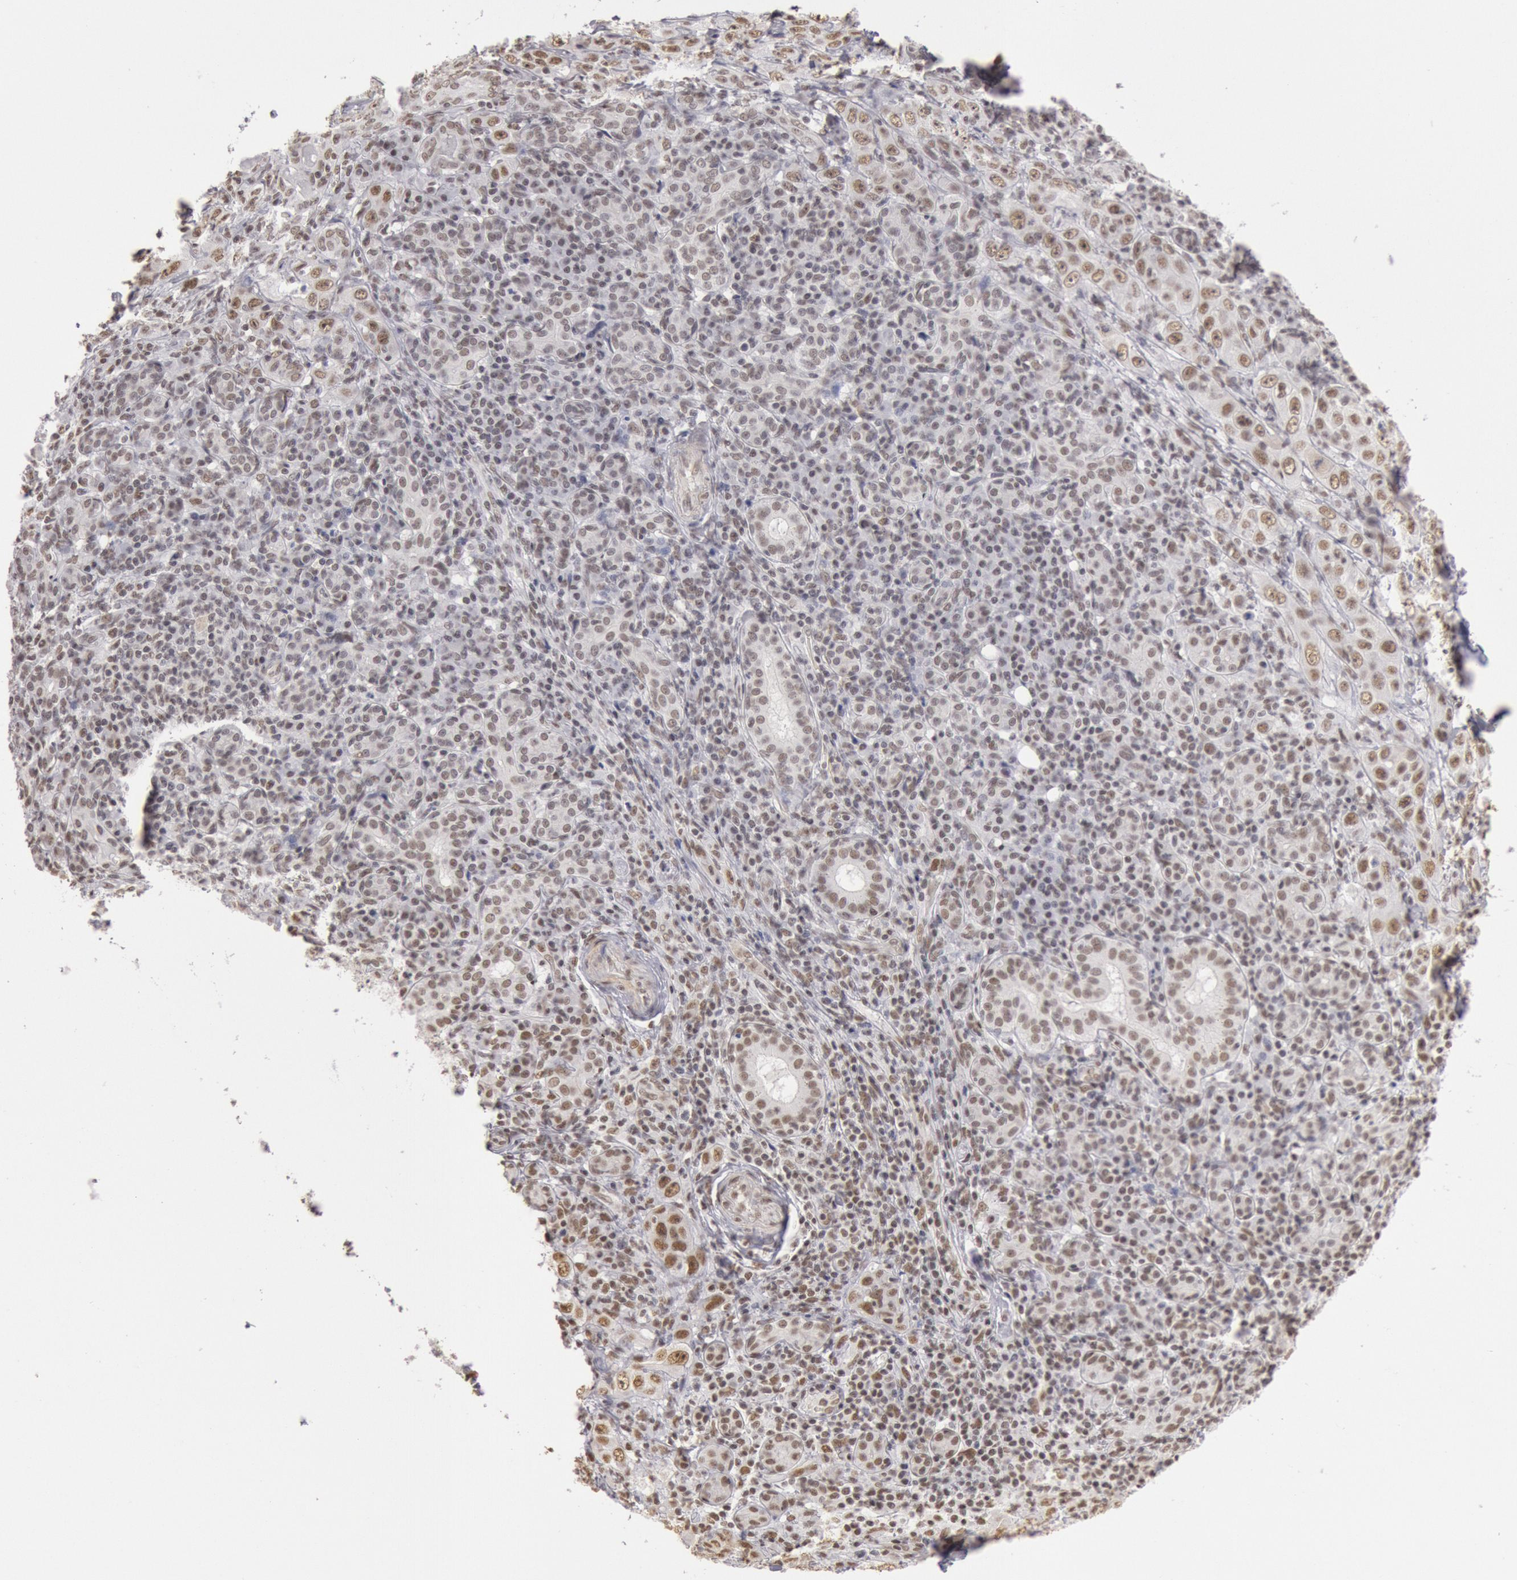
{"staining": {"intensity": "moderate", "quantity": ">75%", "location": "nuclear"}, "tissue": "skin cancer", "cell_type": "Tumor cells", "image_type": "cancer", "snomed": [{"axis": "morphology", "description": "Squamous cell carcinoma, NOS"}, {"axis": "topography", "description": "Skin"}], "caption": "Human skin cancer stained with a protein marker shows moderate staining in tumor cells.", "gene": "ESS2", "patient": {"sex": "male", "age": 84}}